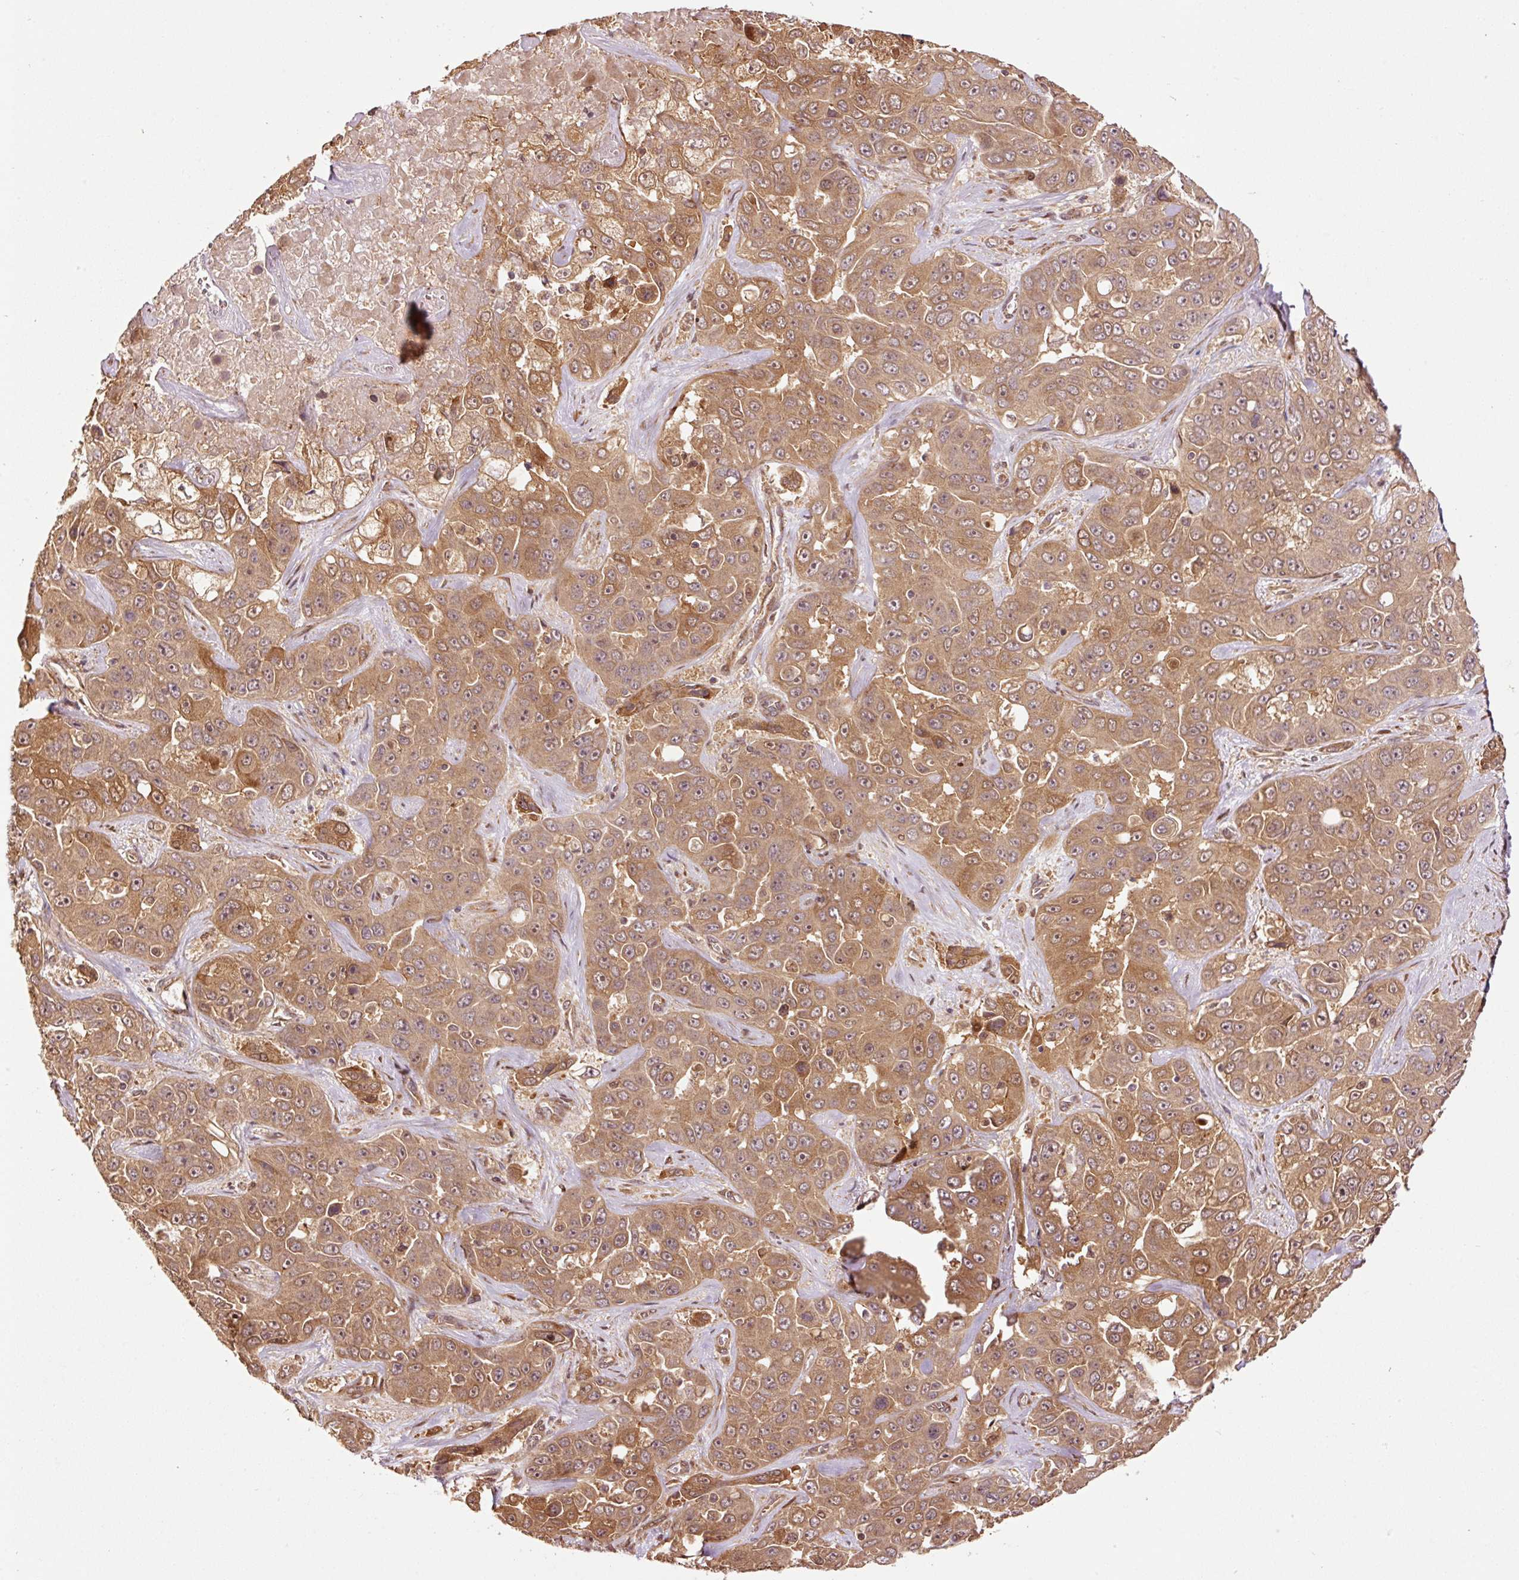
{"staining": {"intensity": "moderate", "quantity": ">75%", "location": "cytoplasmic/membranous,nuclear"}, "tissue": "liver cancer", "cell_type": "Tumor cells", "image_type": "cancer", "snomed": [{"axis": "morphology", "description": "Cholangiocarcinoma"}, {"axis": "topography", "description": "Liver"}], "caption": "Protein expression analysis of human liver cholangiocarcinoma reveals moderate cytoplasmic/membranous and nuclear expression in approximately >75% of tumor cells.", "gene": "OXER1", "patient": {"sex": "female", "age": 52}}